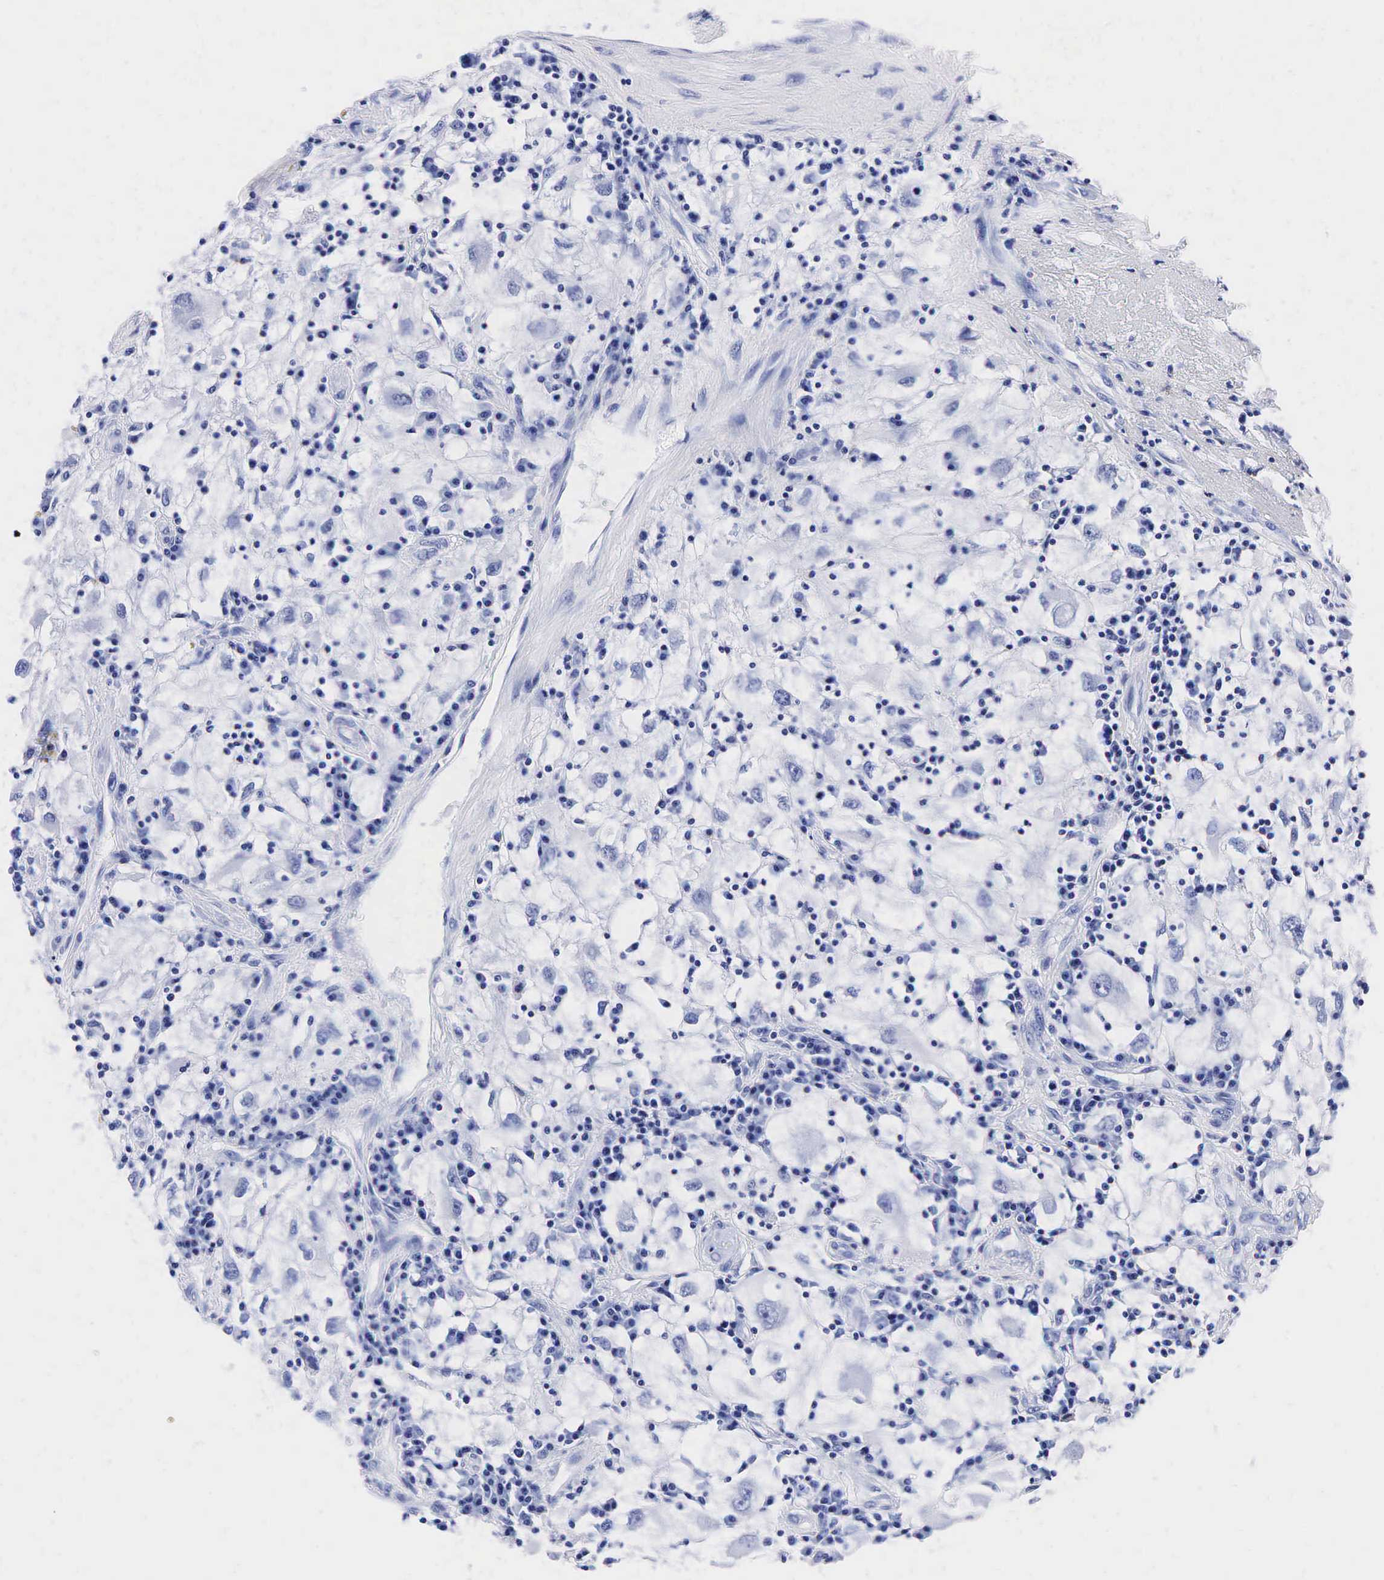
{"staining": {"intensity": "negative", "quantity": "none", "location": "none"}, "tissue": "renal cancer", "cell_type": "Tumor cells", "image_type": "cancer", "snomed": [{"axis": "morphology", "description": "Adenocarcinoma, NOS"}, {"axis": "topography", "description": "Kidney"}], "caption": "High power microscopy histopathology image of an immunohistochemistry histopathology image of renal adenocarcinoma, revealing no significant positivity in tumor cells.", "gene": "TG", "patient": {"sex": "male", "age": 82}}